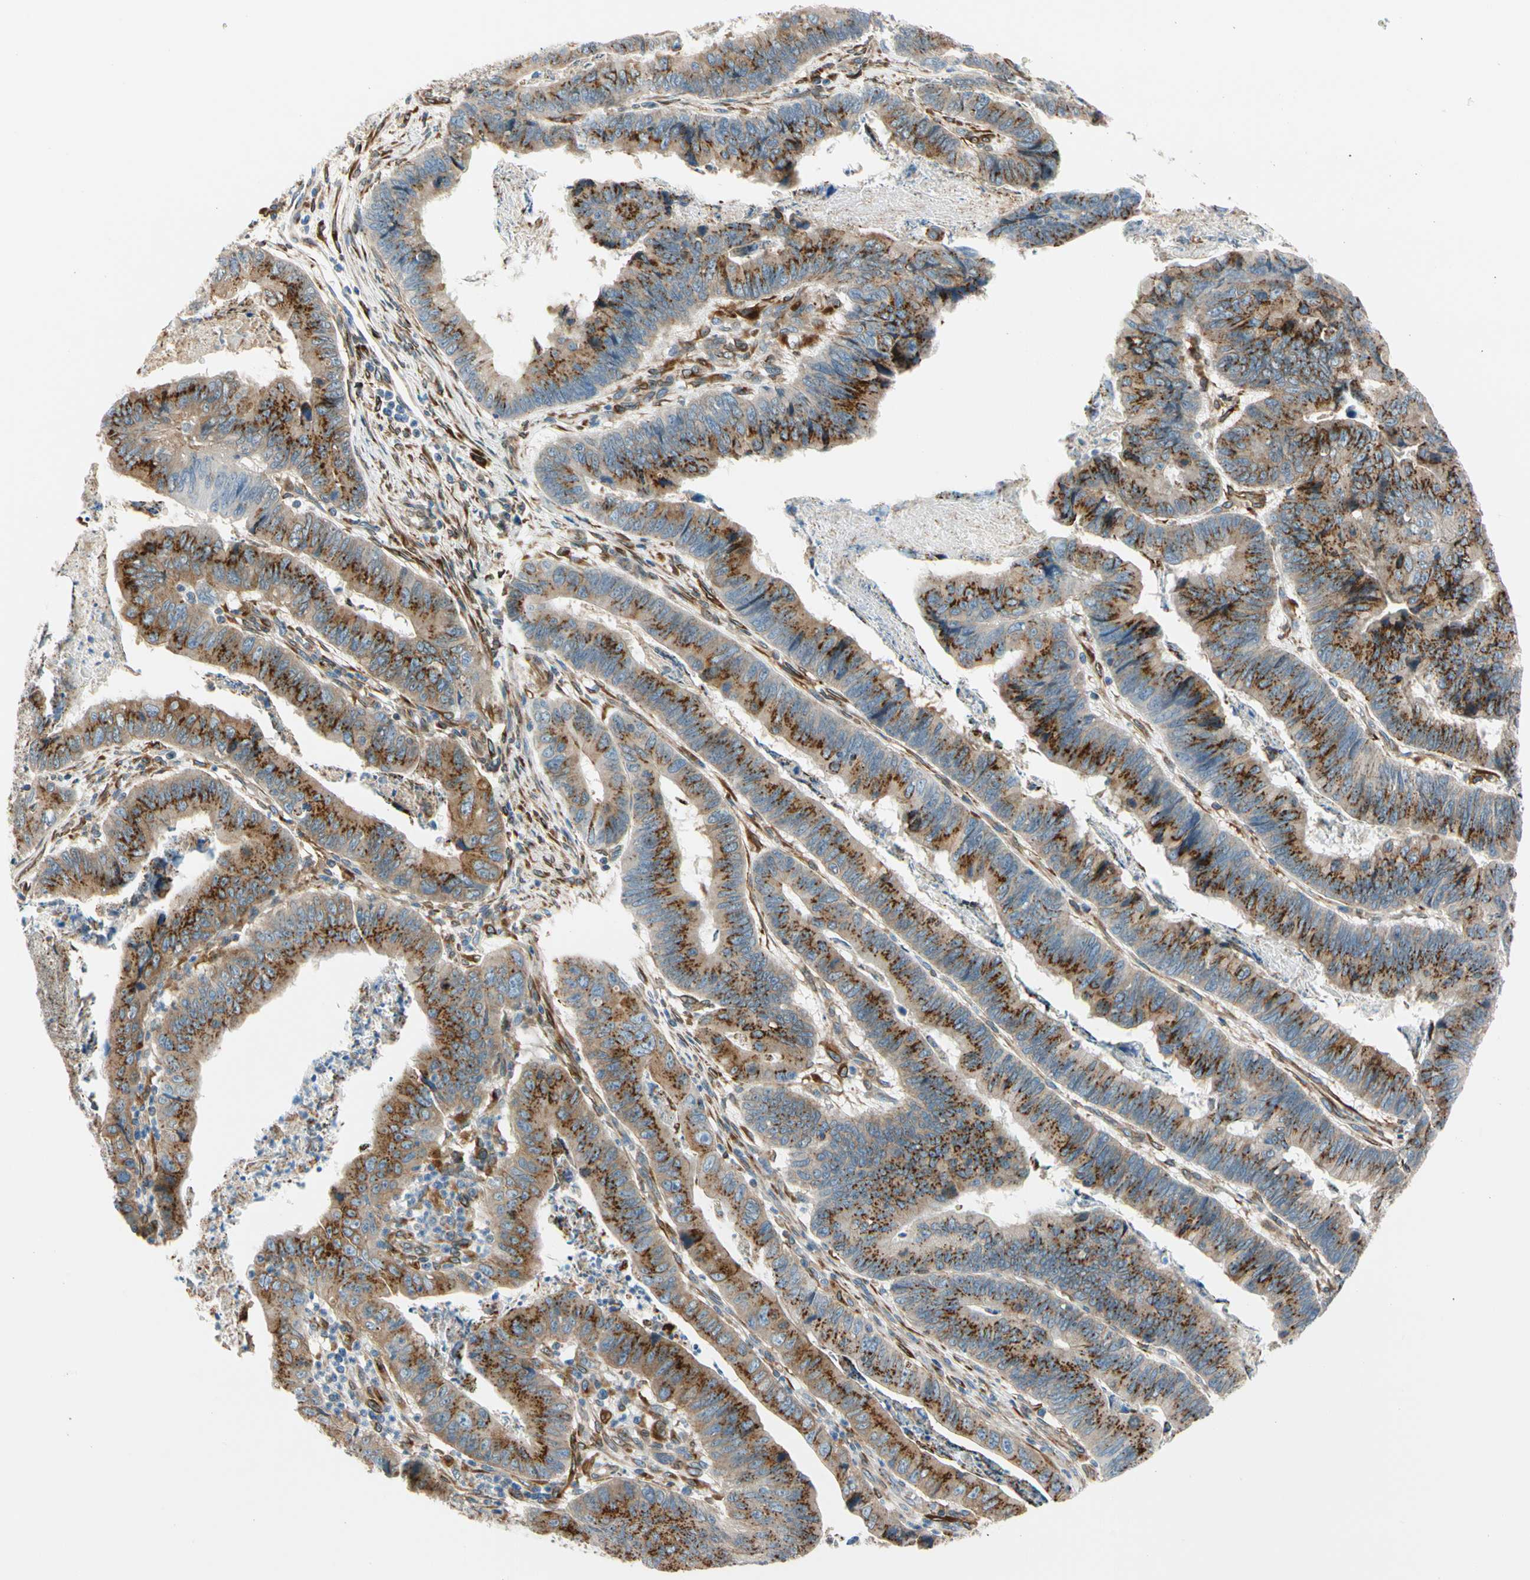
{"staining": {"intensity": "strong", "quantity": ">75%", "location": "cytoplasmic/membranous"}, "tissue": "stomach cancer", "cell_type": "Tumor cells", "image_type": "cancer", "snomed": [{"axis": "morphology", "description": "Adenocarcinoma, NOS"}, {"axis": "topography", "description": "Stomach, lower"}], "caption": "The micrograph shows staining of adenocarcinoma (stomach), revealing strong cytoplasmic/membranous protein expression (brown color) within tumor cells.", "gene": "NUCB1", "patient": {"sex": "male", "age": 77}}